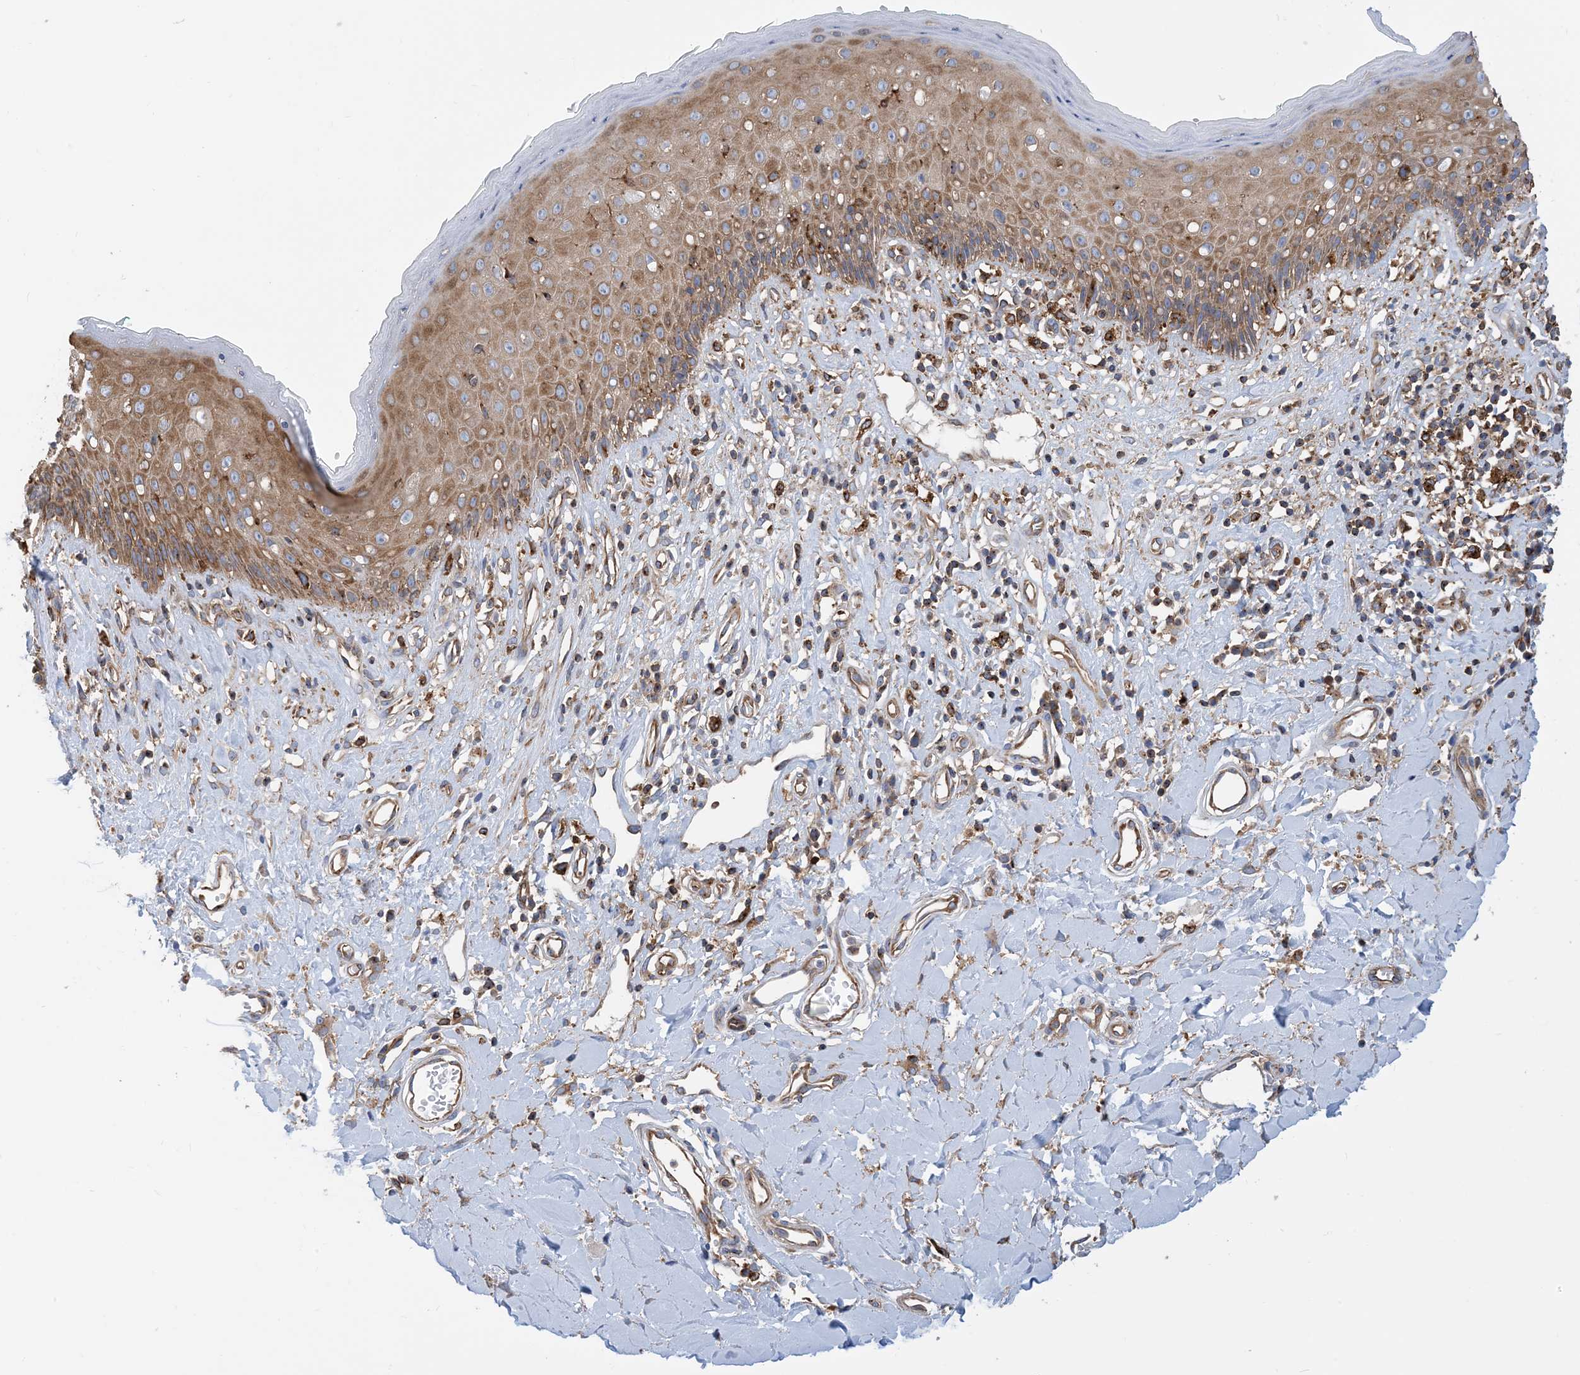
{"staining": {"intensity": "moderate", "quantity": "25%-75%", "location": "cytoplasmic/membranous"}, "tissue": "skin", "cell_type": "Epidermal cells", "image_type": "normal", "snomed": [{"axis": "morphology", "description": "Normal tissue, NOS"}, {"axis": "morphology", "description": "Squamous cell carcinoma, NOS"}, {"axis": "topography", "description": "Vulva"}], "caption": "A photomicrograph of skin stained for a protein shows moderate cytoplasmic/membranous brown staining in epidermal cells. The staining was performed using DAB (3,3'-diaminobenzidine), with brown indicating positive protein expression. Nuclei are stained blue with hematoxylin.", "gene": "DYNC1LI1", "patient": {"sex": "female", "age": 85}}